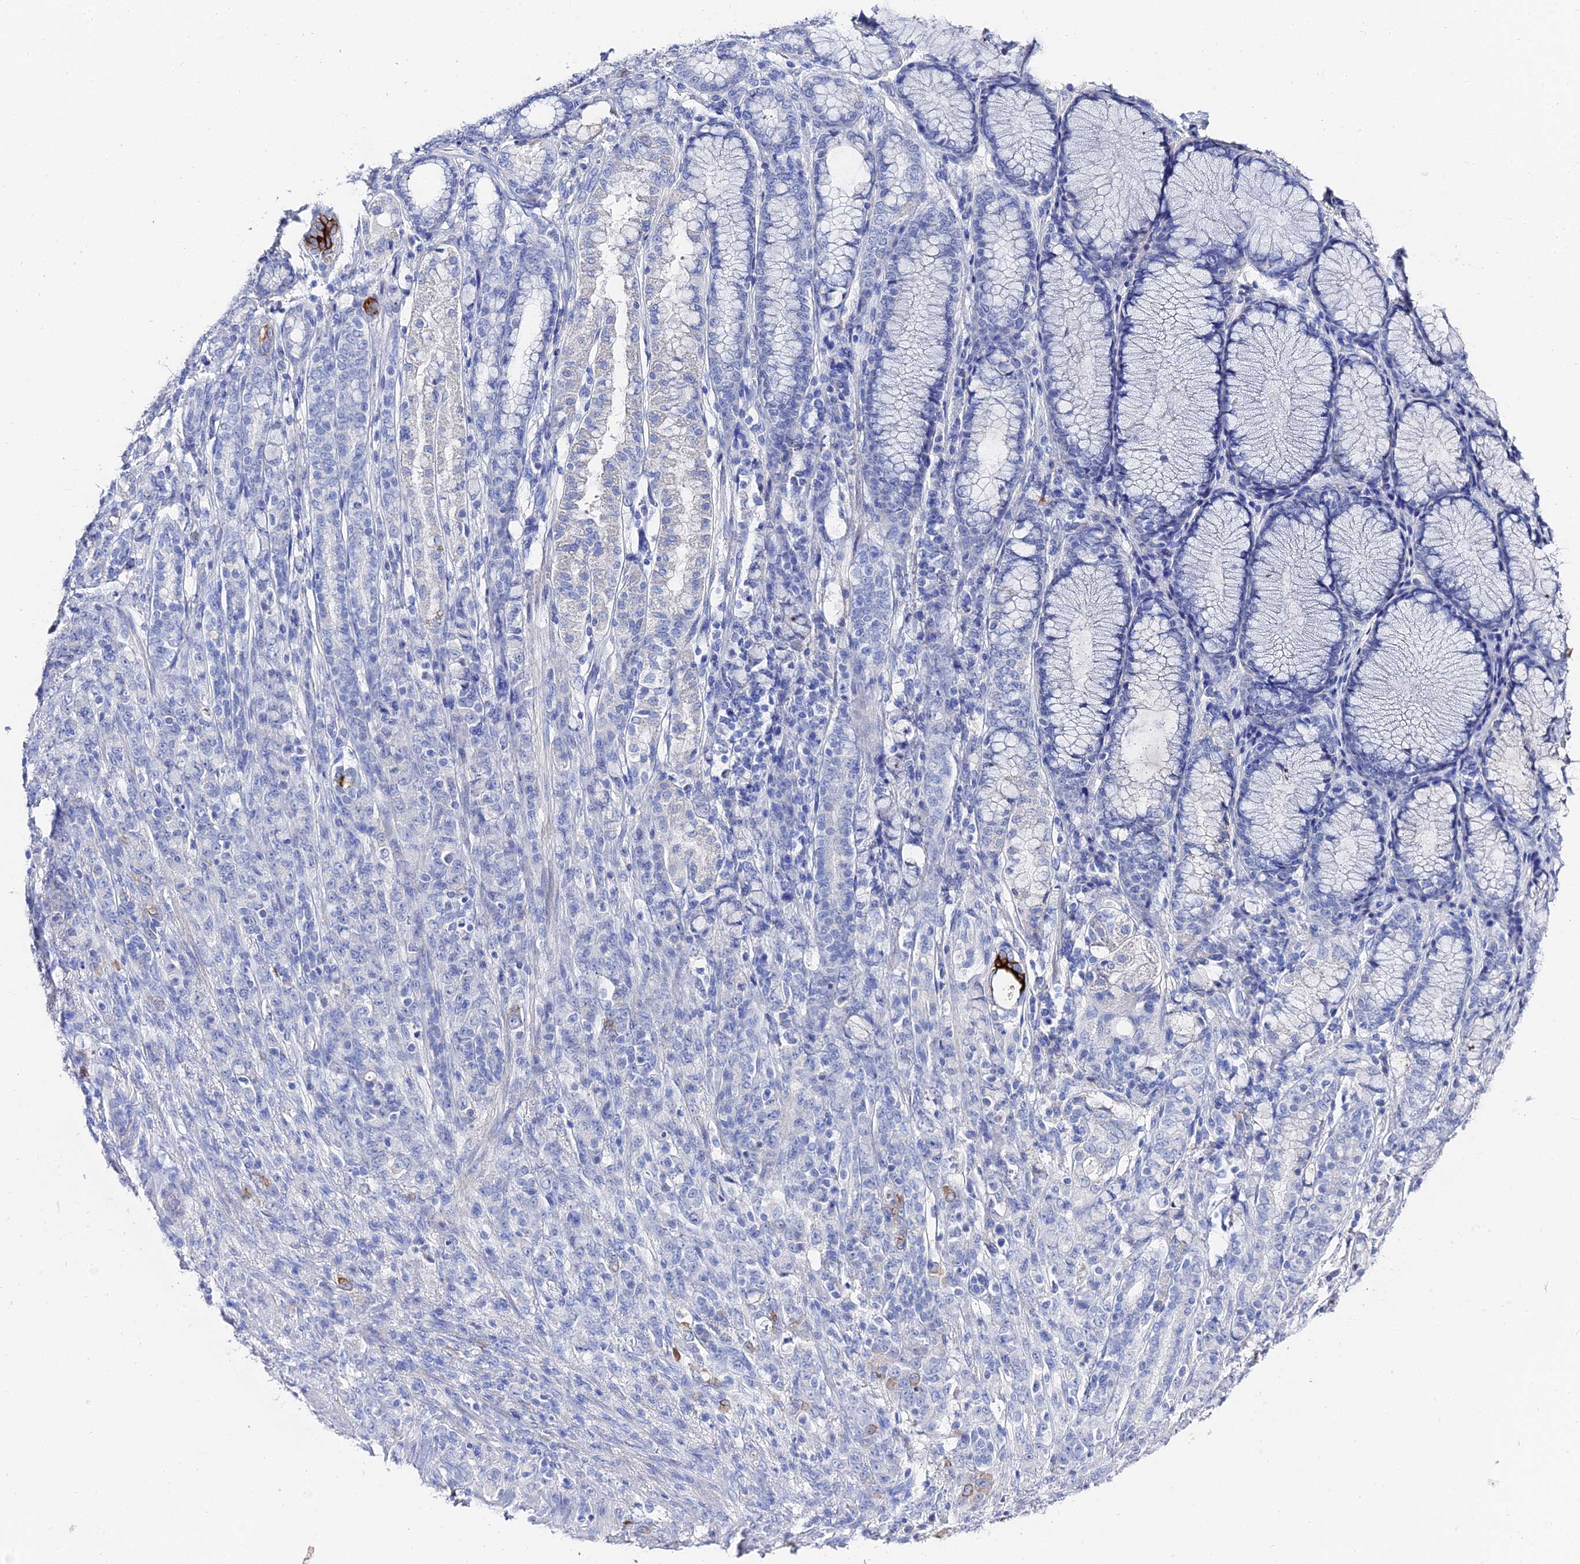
{"staining": {"intensity": "strong", "quantity": "<25%", "location": "cytoplasmic/membranous"}, "tissue": "stomach cancer", "cell_type": "Tumor cells", "image_type": "cancer", "snomed": [{"axis": "morphology", "description": "Adenocarcinoma, NOS"}, {"axis": "topography", "description": "Stomach"}], "caption": "An immunohistochemistry (IHC) histopathology image of tumor tissue is shown. Protein staining in brown labels strong cytoplasmic/membranous positivity in stomach adenocarcinoma within tumor cells. (DAB (3,3'-diaminobenzidine) IHC with brightfield microscopy, high magnification).", "gene": "KRT17", "patient": {"sex": "female", "age": 79}}